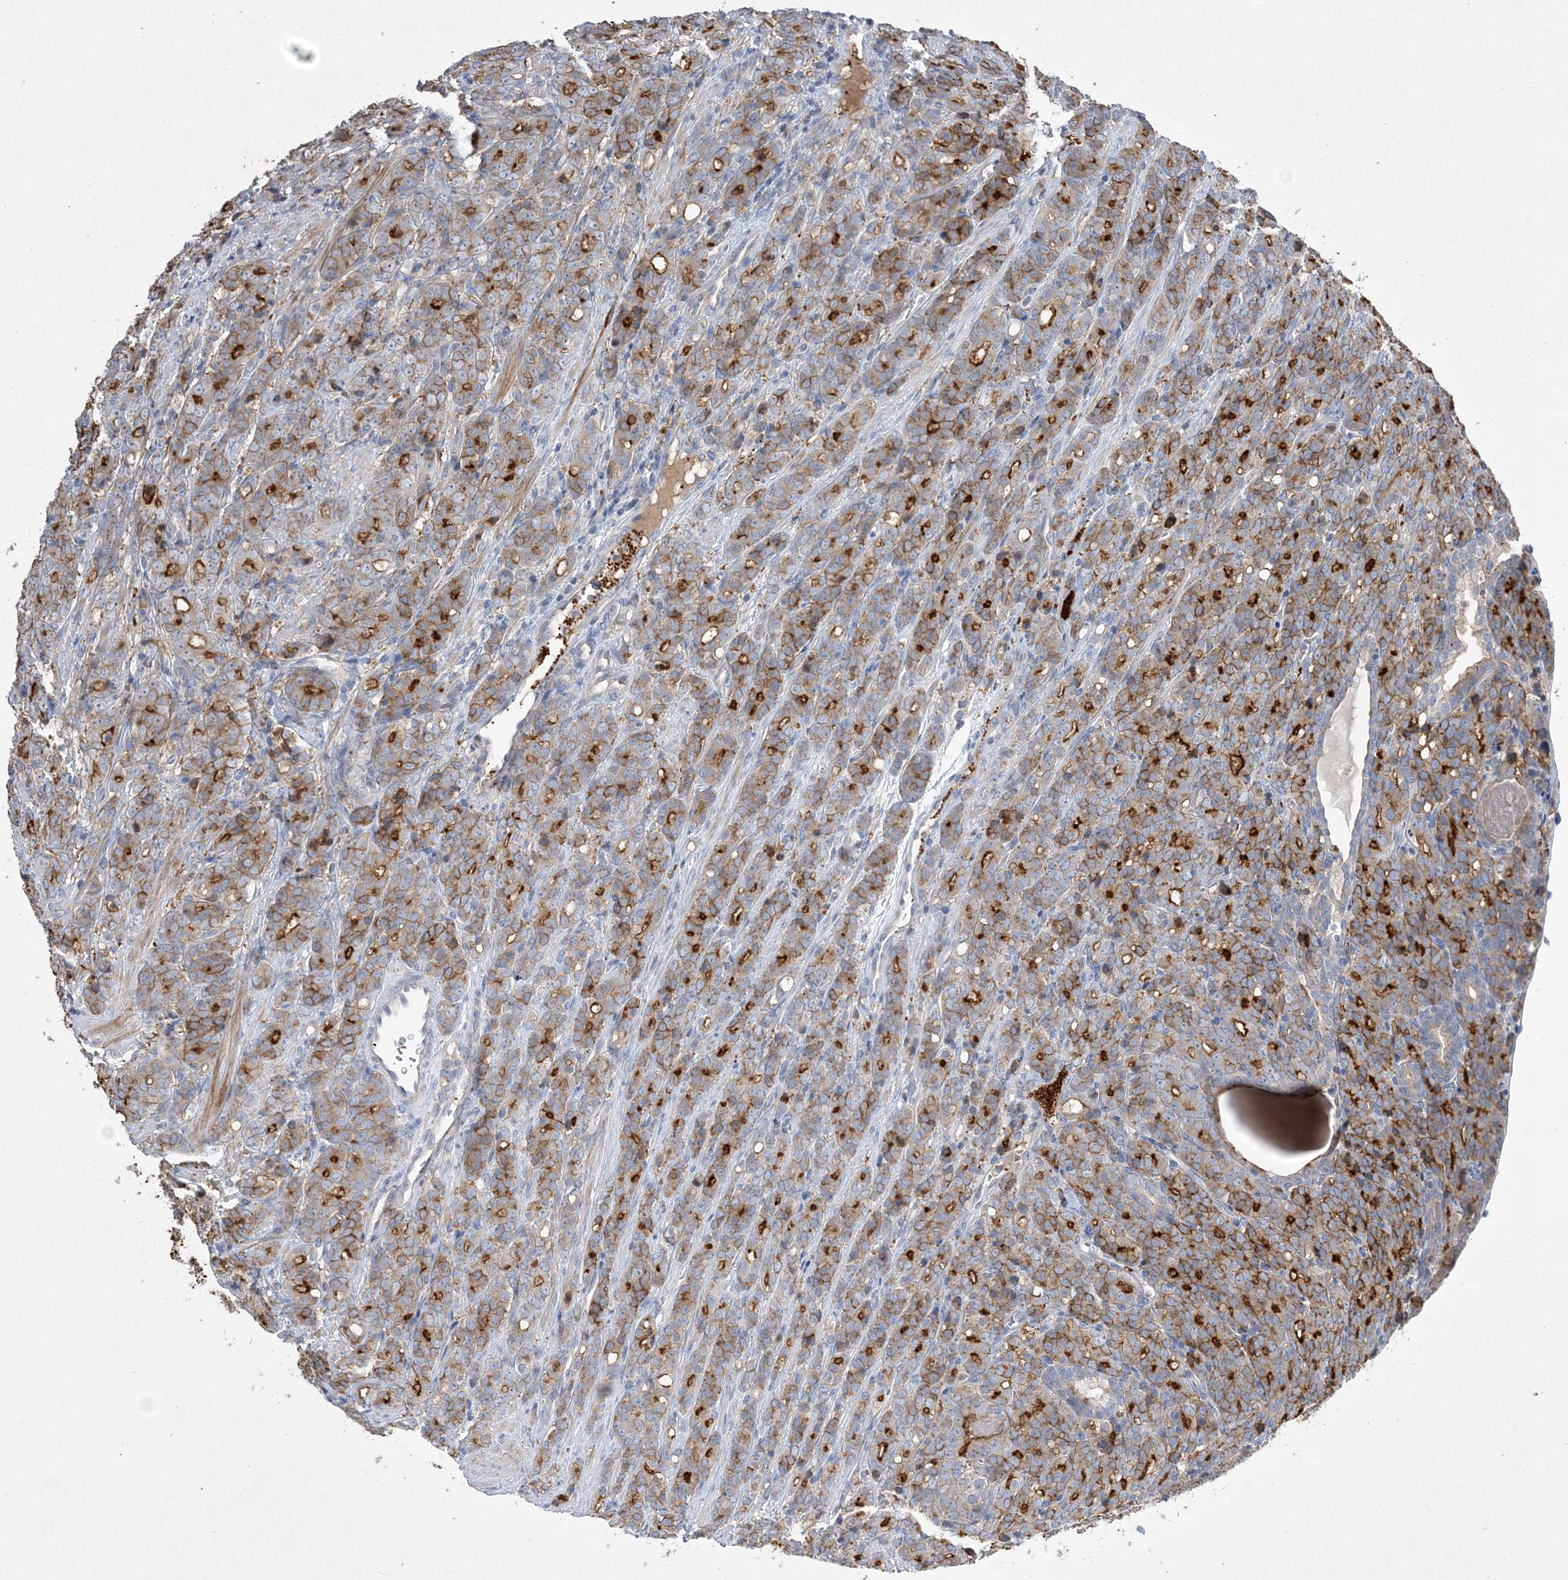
{"staining": {"intensity": "moderate", "quantity": ">75%", "location": "cytoplasmic/membranous"}, "tissue": "prostate cancer", "cell_type": "Tumor cells", "image_type": "cancer", "snomed": [{"axis": "morphology", "description": "Adenocarcinoma, High grade"}, {"axis": "topography", "description": "Prostate"}], "caption": "A histopathology image of prostate cancer (adenocarcinoma (high-grade)) stained for a protein exhibits moderate cytoplasmic/membranous brown staining in tumor cells.", "gene": "ADCK2", "patient": {"sex": "male", "age": 62}}